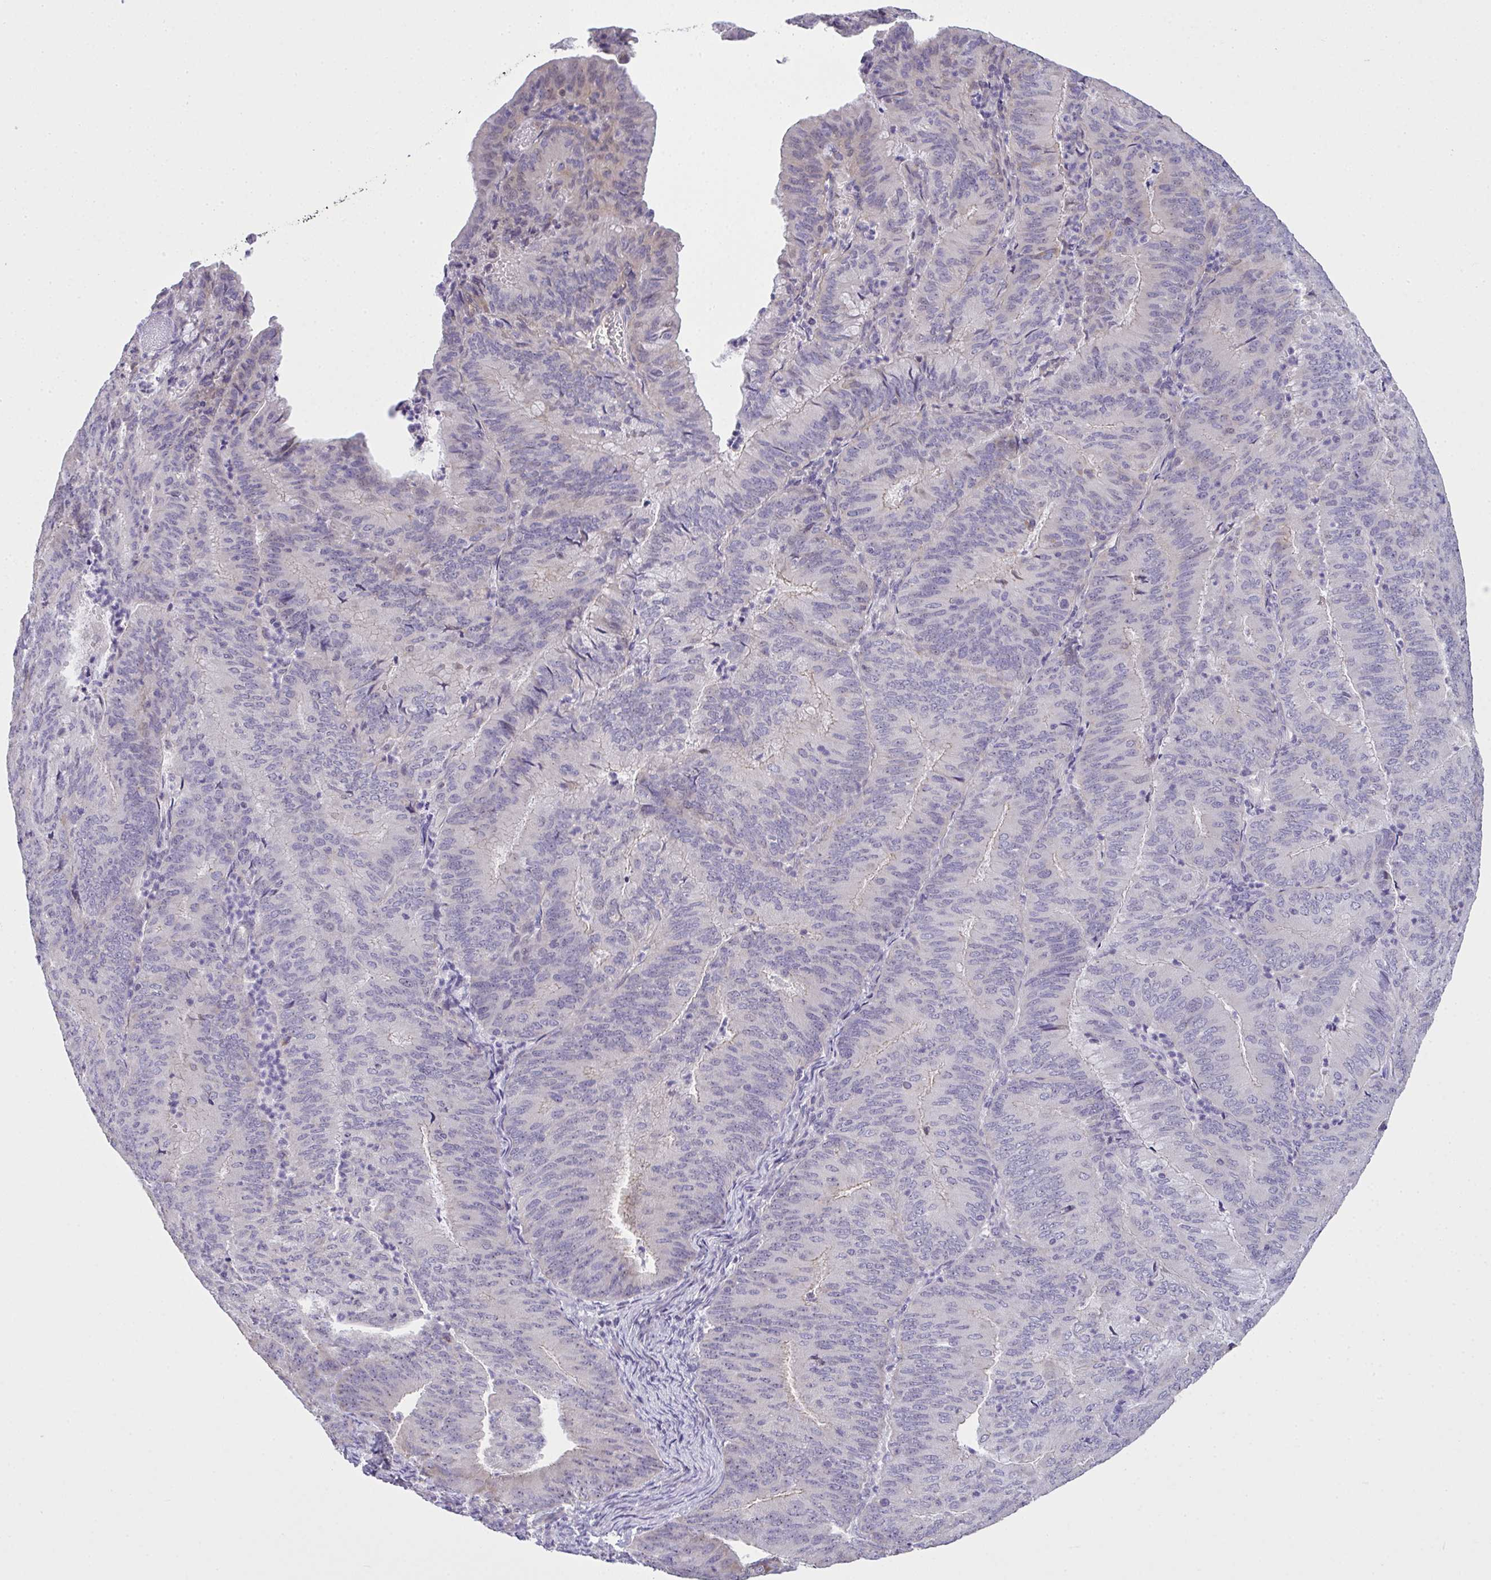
{"staining": {"intensity": "negative", "quantity": "none", "location": "none"}, "tissue": "endometrial cancer", "cell_type": "Tumor cells", "image_type": "cancer", "snomed": [{"axis": "morphology", "description": "Adenocarcinoma, NOS"}, {"axis": "topography", "description": "Endometrium"}], "caption": "Immunohistochemistry (IHC) micrograph of endometrial adenocarcinoma stained for a protein (brown), which demonstrates no staining in tumor cells.", "gene": "NT5C1A", "patient": {"sex": "female", "age": 57}}